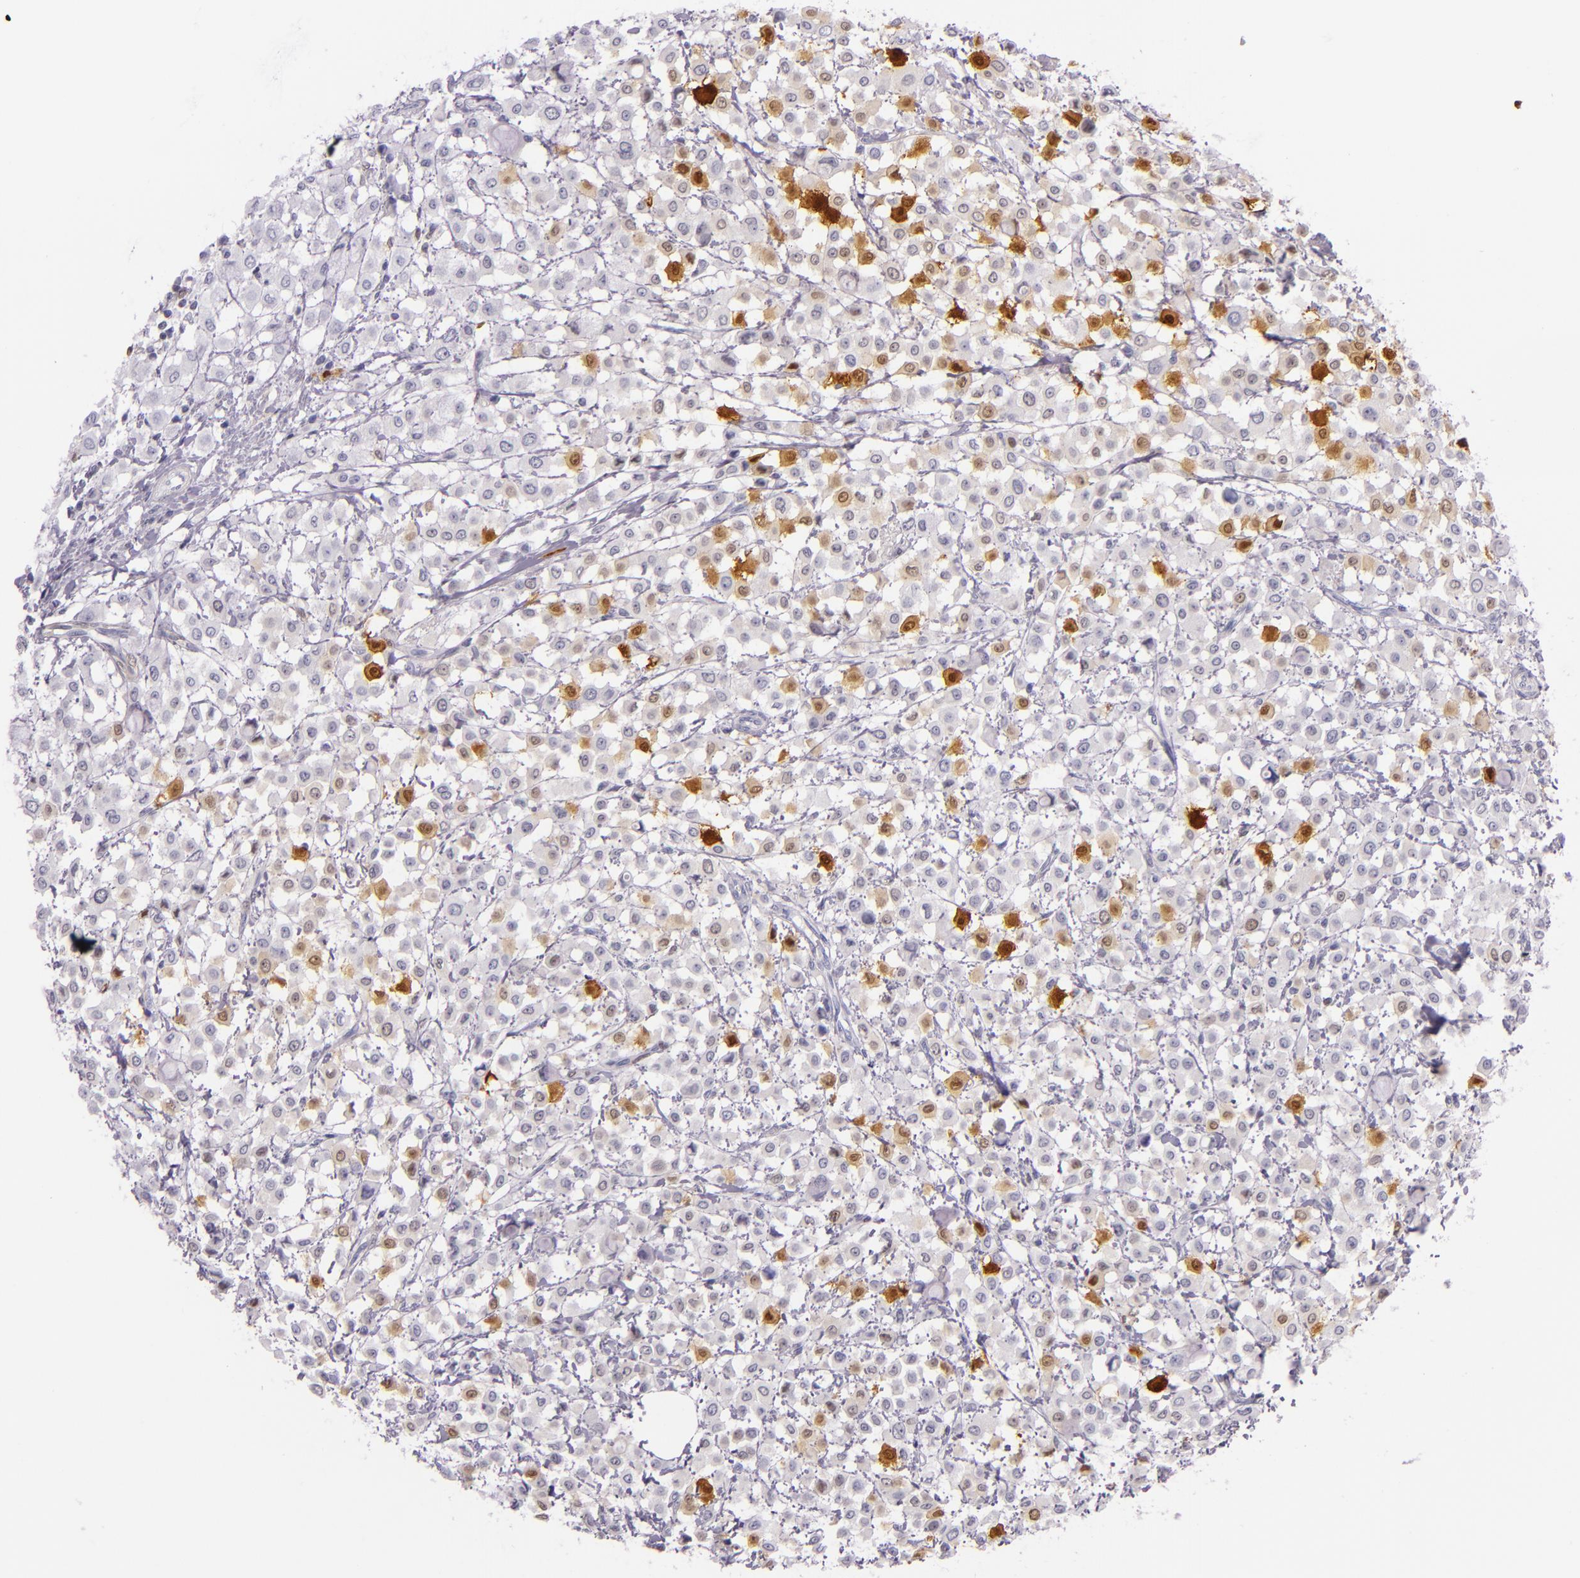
{"staining": {"intensity": "moderate", "quantity": "<25%", "location": "cytoplasmic/membranous,nuclear"}, "tissue": "breast cancer", "cell_type": "Tumor cells", "image_type": "cancer", "snomed": [{"axis": "morphology", "description": "Lobular carcinoma"}, {"axis": "topography", "description": "Breast"}], "caption": "Breast cancer (lobular carcinoma) stained for a protein displays moderate cytoplasmic/membranous and nuclear positivity in tumor cells.", "gene": "MT1A", "patient": {"sex": "female", "age": 85}}